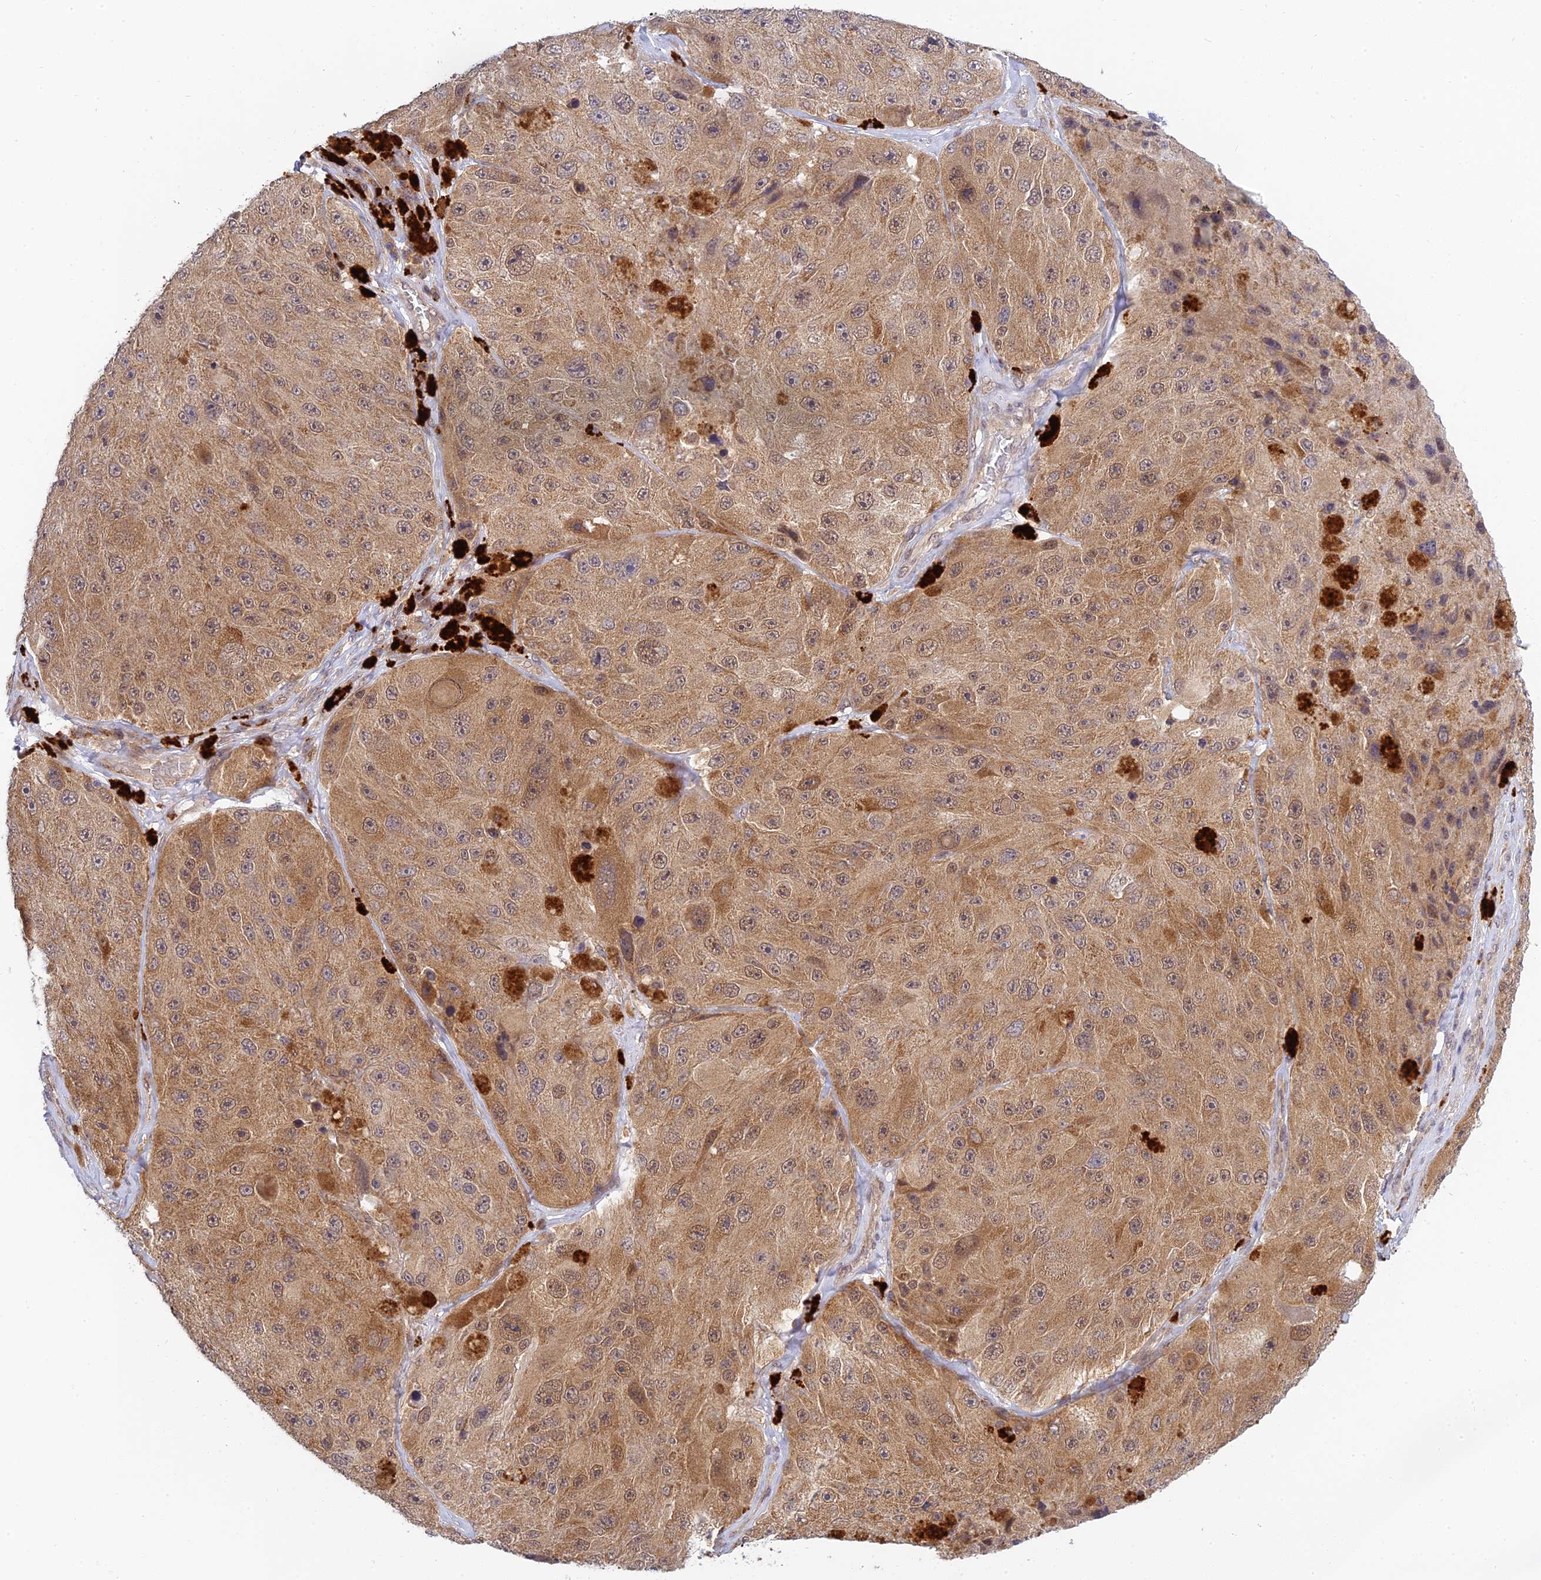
{"staining": {"intensity": "moderate", "quantity": ">75%", "location": "cytoplasmic/membranous,nuclear"}, "tissue": "melanoma", "cell_type": "Tumor cells", "image_type": "cancer", "snomed": [{"axis": "morphology", "description": "Malignant melanoma, Metastatic site"}, {"axis": "topography", "description": "Lymph node"}], "caption": "Melanoma stained with DAB IHC exhibits medium levels of moderate cytoplasmic/membranous and nuclear expression in about >75% of tumor cells. (DAB IHC with brightfield microscopy, high magnification).", "gene": "SKIC8", "patient": {"sex": "male", "age": 62}}